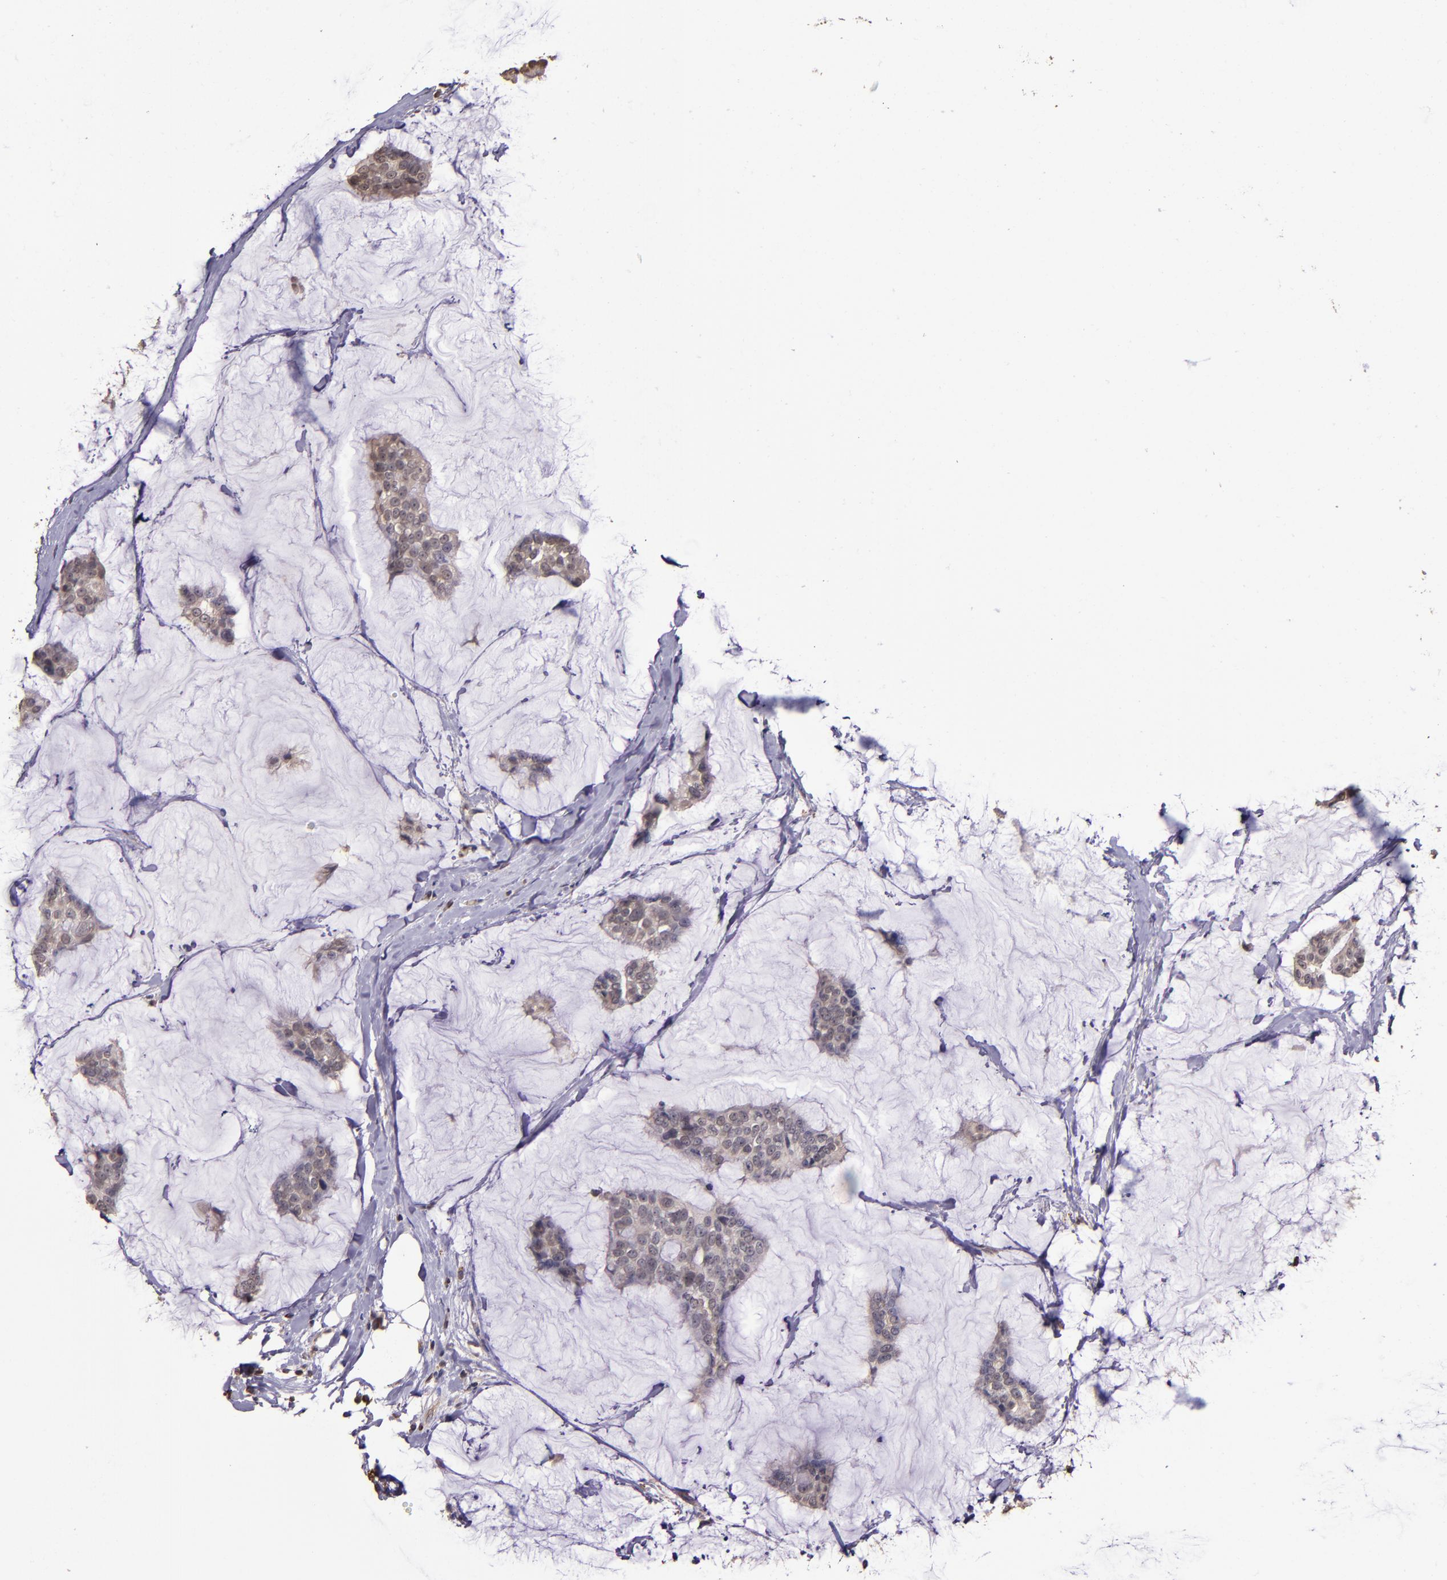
{"staining": {"intensity": "moderate", "quantity": ">75%", "location": "cytoplasmic/membranous"}, "tissue": "breast cancer", "cell_type": "Tumor cells", "image_type": "cancer", "snomed": [{"axis": "morphology", "description": "Duct carcinoma"}, {"axis": "topography", "description": "Breast"}], "caption": "Tumor cells demonstrate medium levels of moderate cytoplasmic/membranous staining in about >75% of cells in human breast infiltrating ductal carcinoma.", "gene": "SLC2A3", "patient": {"sex": "female", "age": 93}}